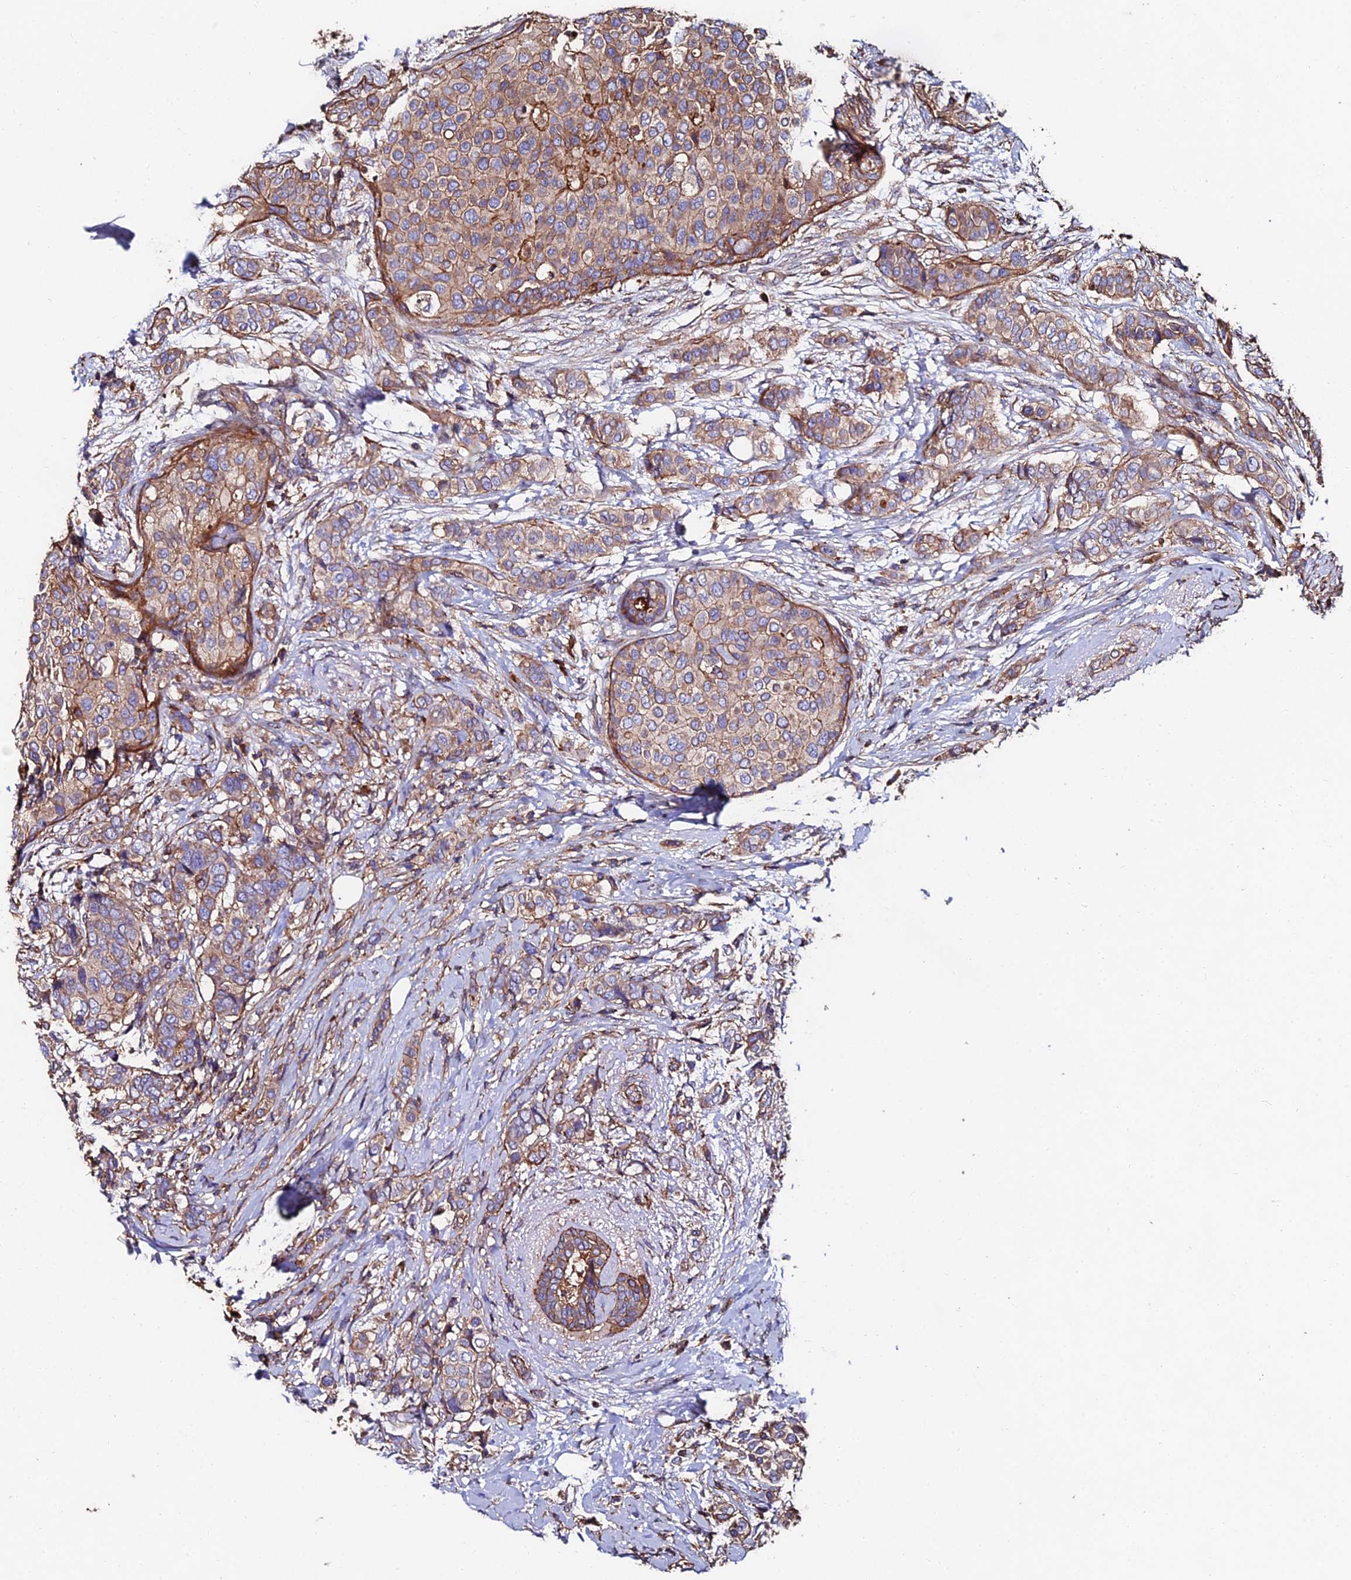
{"staining": {"intensity": "moderate", "quantity": ">75%", "location": "cytoplasmic/membranous"}, "tissue": "breast cancer", "cell_type": "Tumor cells", "image_type": "cancer", "snomed": [{"axis": "morphology", "description": "Lobular carcinoma"}, {"axis": "topography", "description": "Breast"}], "caption": "A high-resolution histopathology image shows IHC staining of breast cancer (lobular carcinoma), which shows moderate cytoplasmic/membranous positivity in approximately >75% of tumor cells.", "gene": "EXT1", "patient": {"sex": "female", "age": 51}}